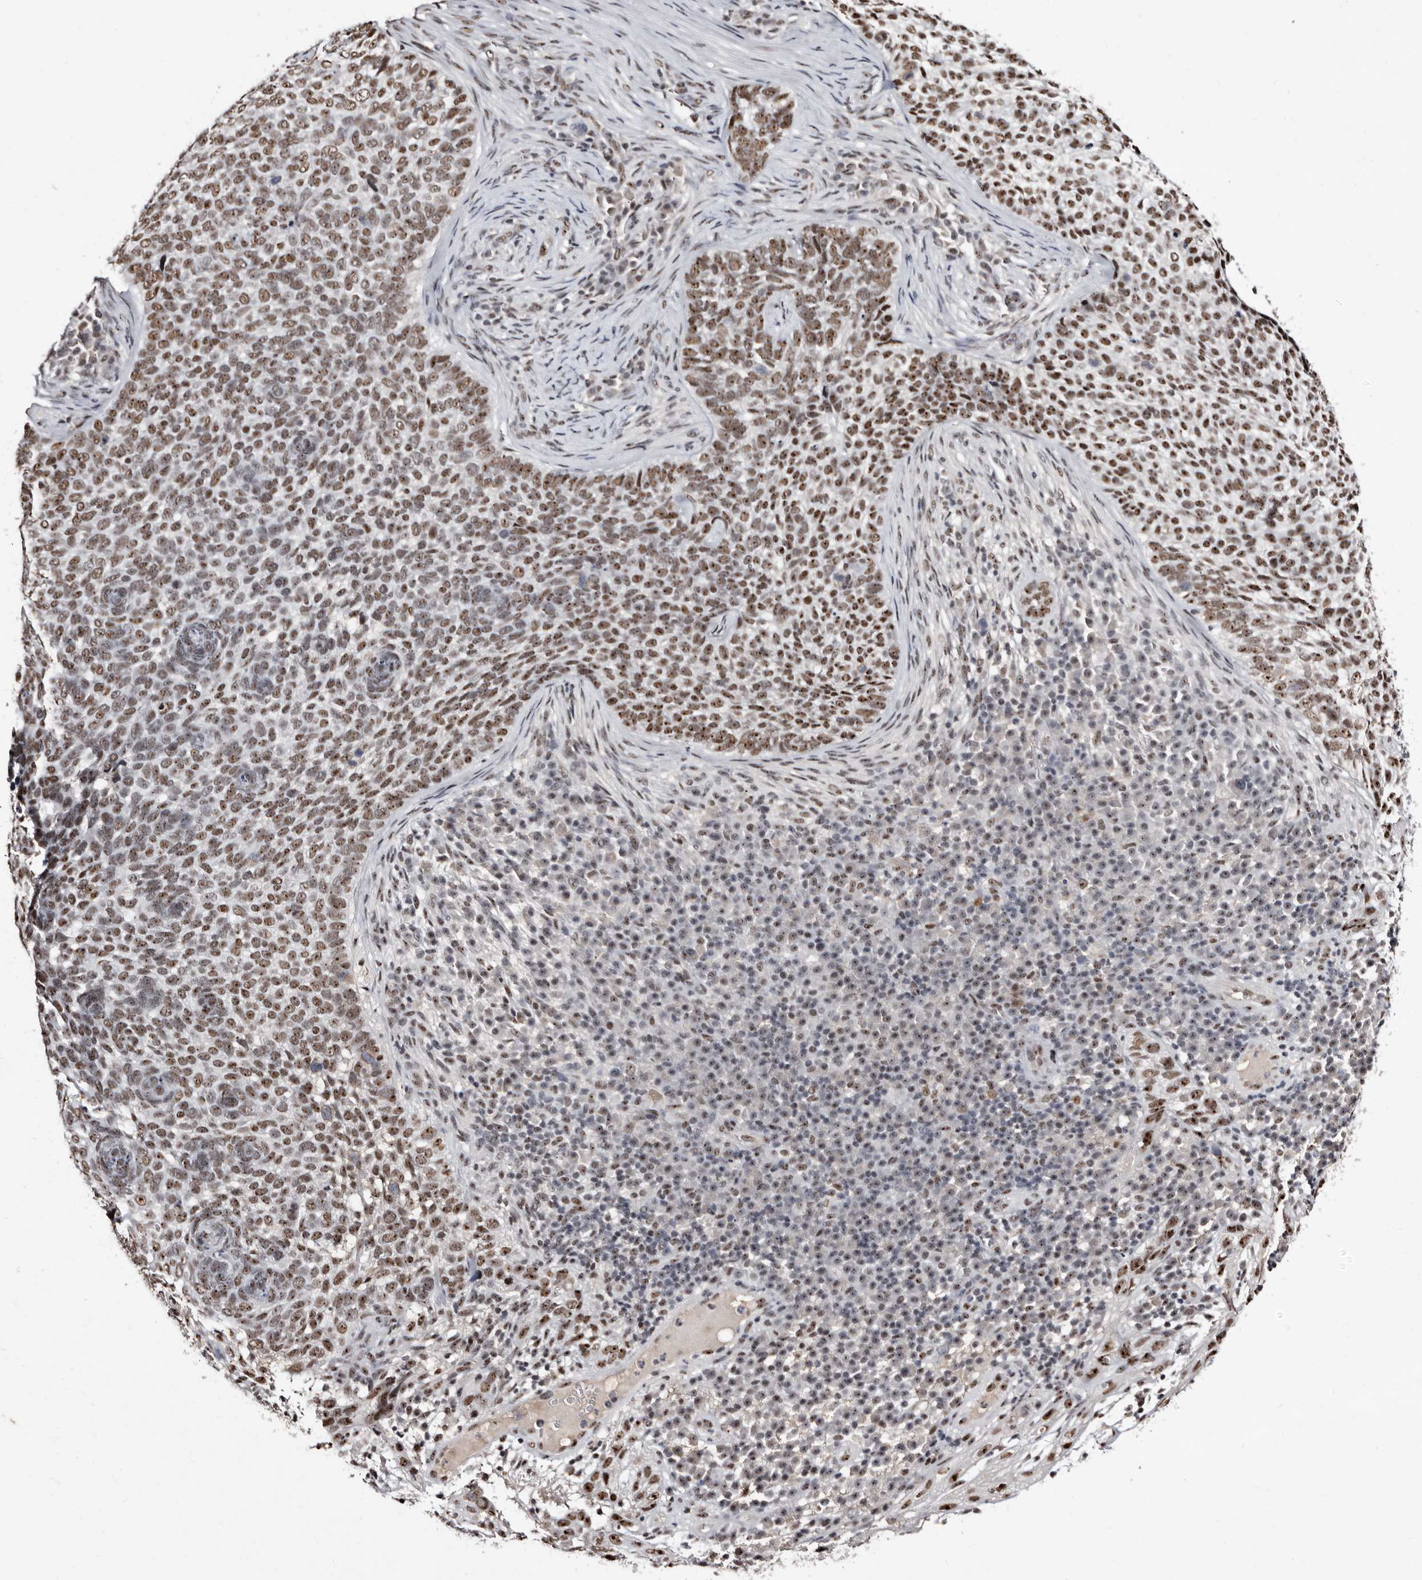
{"staining": {"intensity": "moderate", "quantity": ">75%", "location": "nuclear"}, "tissue": "skin cancer", "cell_type": "Tumor cells", "image_type": "cancer", "snomed": [{"axis": "morphology", "description": "Basal cell carcinoma"}, {"axis": "topography", "description": "Skin"}], "caption": "Skin basal cell carcinoma was stained to show a protein in brown. There is medium levels of moderate nuclear positivity in approximately >75% of tumor cells.", "gene": "ANAPC11", "patient": {"sex": "female", "age": 64}}